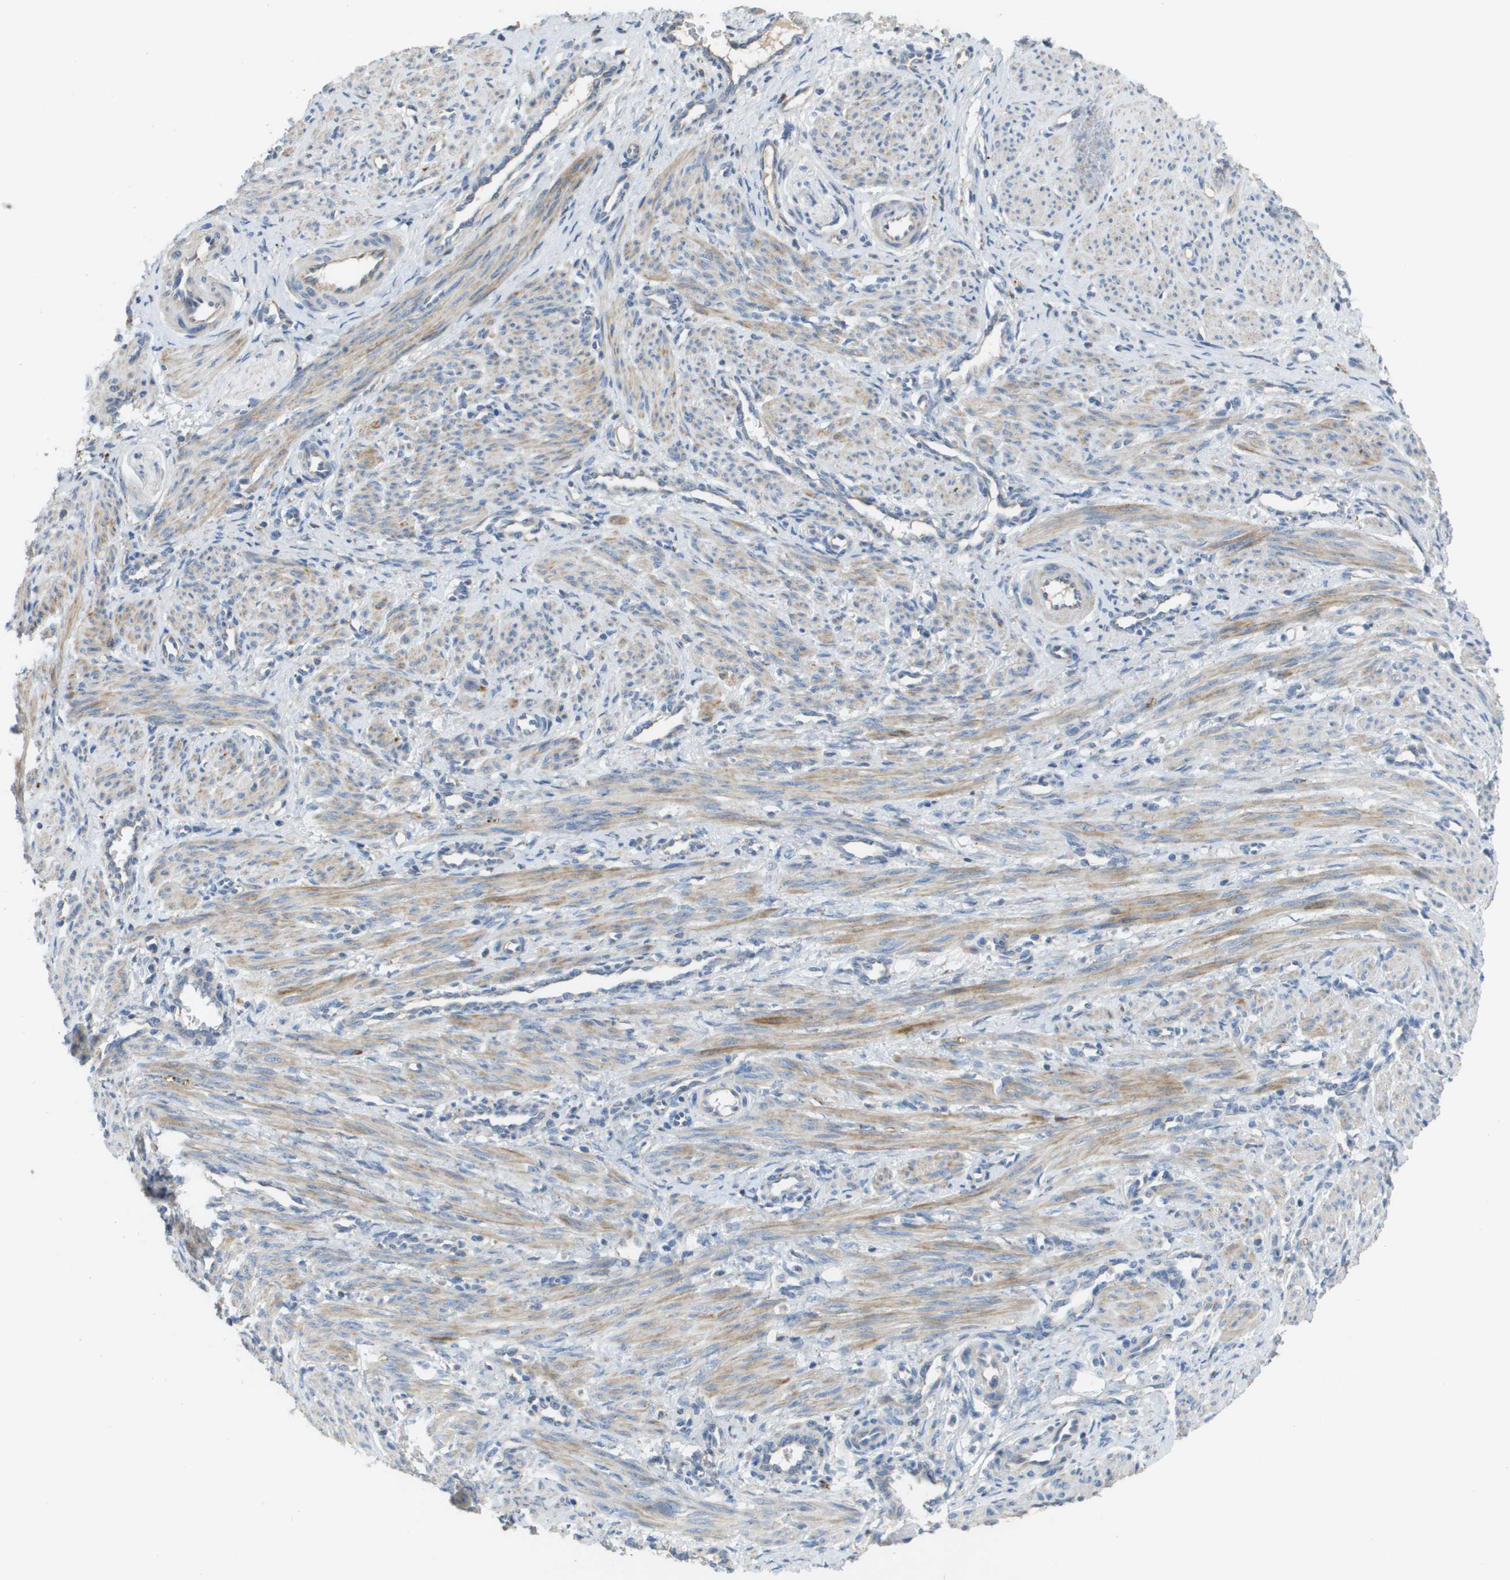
{"staining": {"intensity": "moderate", "quantity": "25%-75%", "location": "cytoplasmic/membranous"}, "tissue": "smooth muscle", "cell_type": "Smooth muscle cells", "image_type": "normal", "snomed": [{"axis": "morphology", "description": "Normal tissue, NOS"}, {"axis": "topography", "description": "Endometrium"}], "caption": "Smooth muscle stained with DAB (3,3'-diaminobenzidine) IHC shows medium levels of moderate cytoplasmic/membranous staining in about 25%-75% of smooth muscle cells. (DAB IHC, brown staining for protein, blue staining for nuclei).", "gene": "CASP10", "patient": {"sex": "female", "age": 33}}